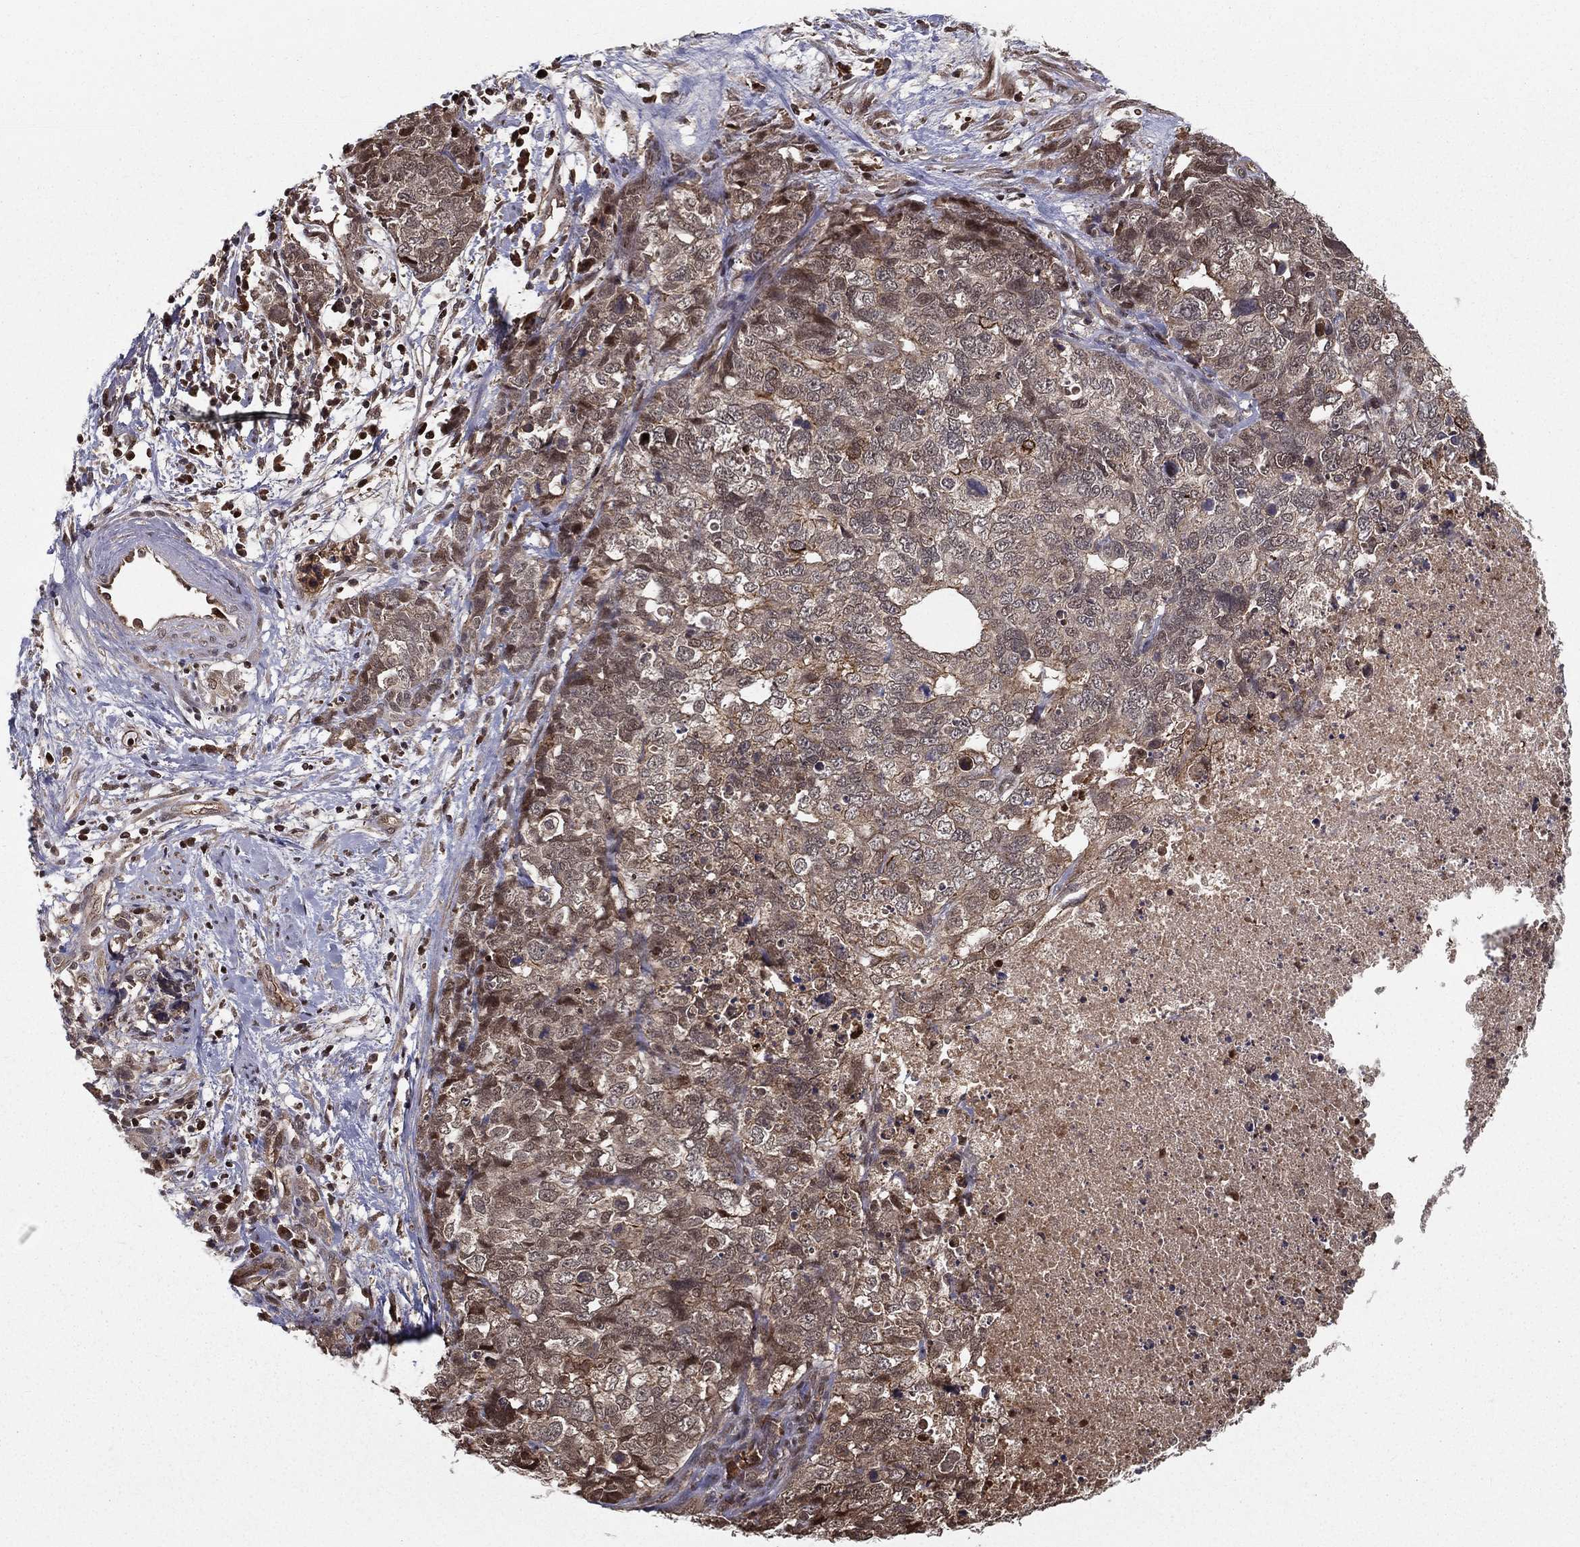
{"staining": {"intensity": "moderate", "quantity": "<25%", "location": "cytoplasmic/membranous"}, "tissue": "cervical cancer", "cell_type": "Tumor cells", "image_type": "cancer", "snomed": [{"axis": "morphology", "description": "Squamous cell carcinoma, NOS"}, {"axis": "topography", "description": "Cervix"}], "caption": "Immunohistochemistry staining of cervical cancer (squamous cell carcinoma), which displays low levels of moderate cytoplasmic/membranous positivity in about <25% of tumor cells indicating moderate cytoplasmic/membranous protein expression. The staining was performed using DAB (brown) for protein detection and nuclei were counterstained in hematoxylin (blue).", "gene": "SLC6A6", "patient": {"sex": "female", "age": 63}}